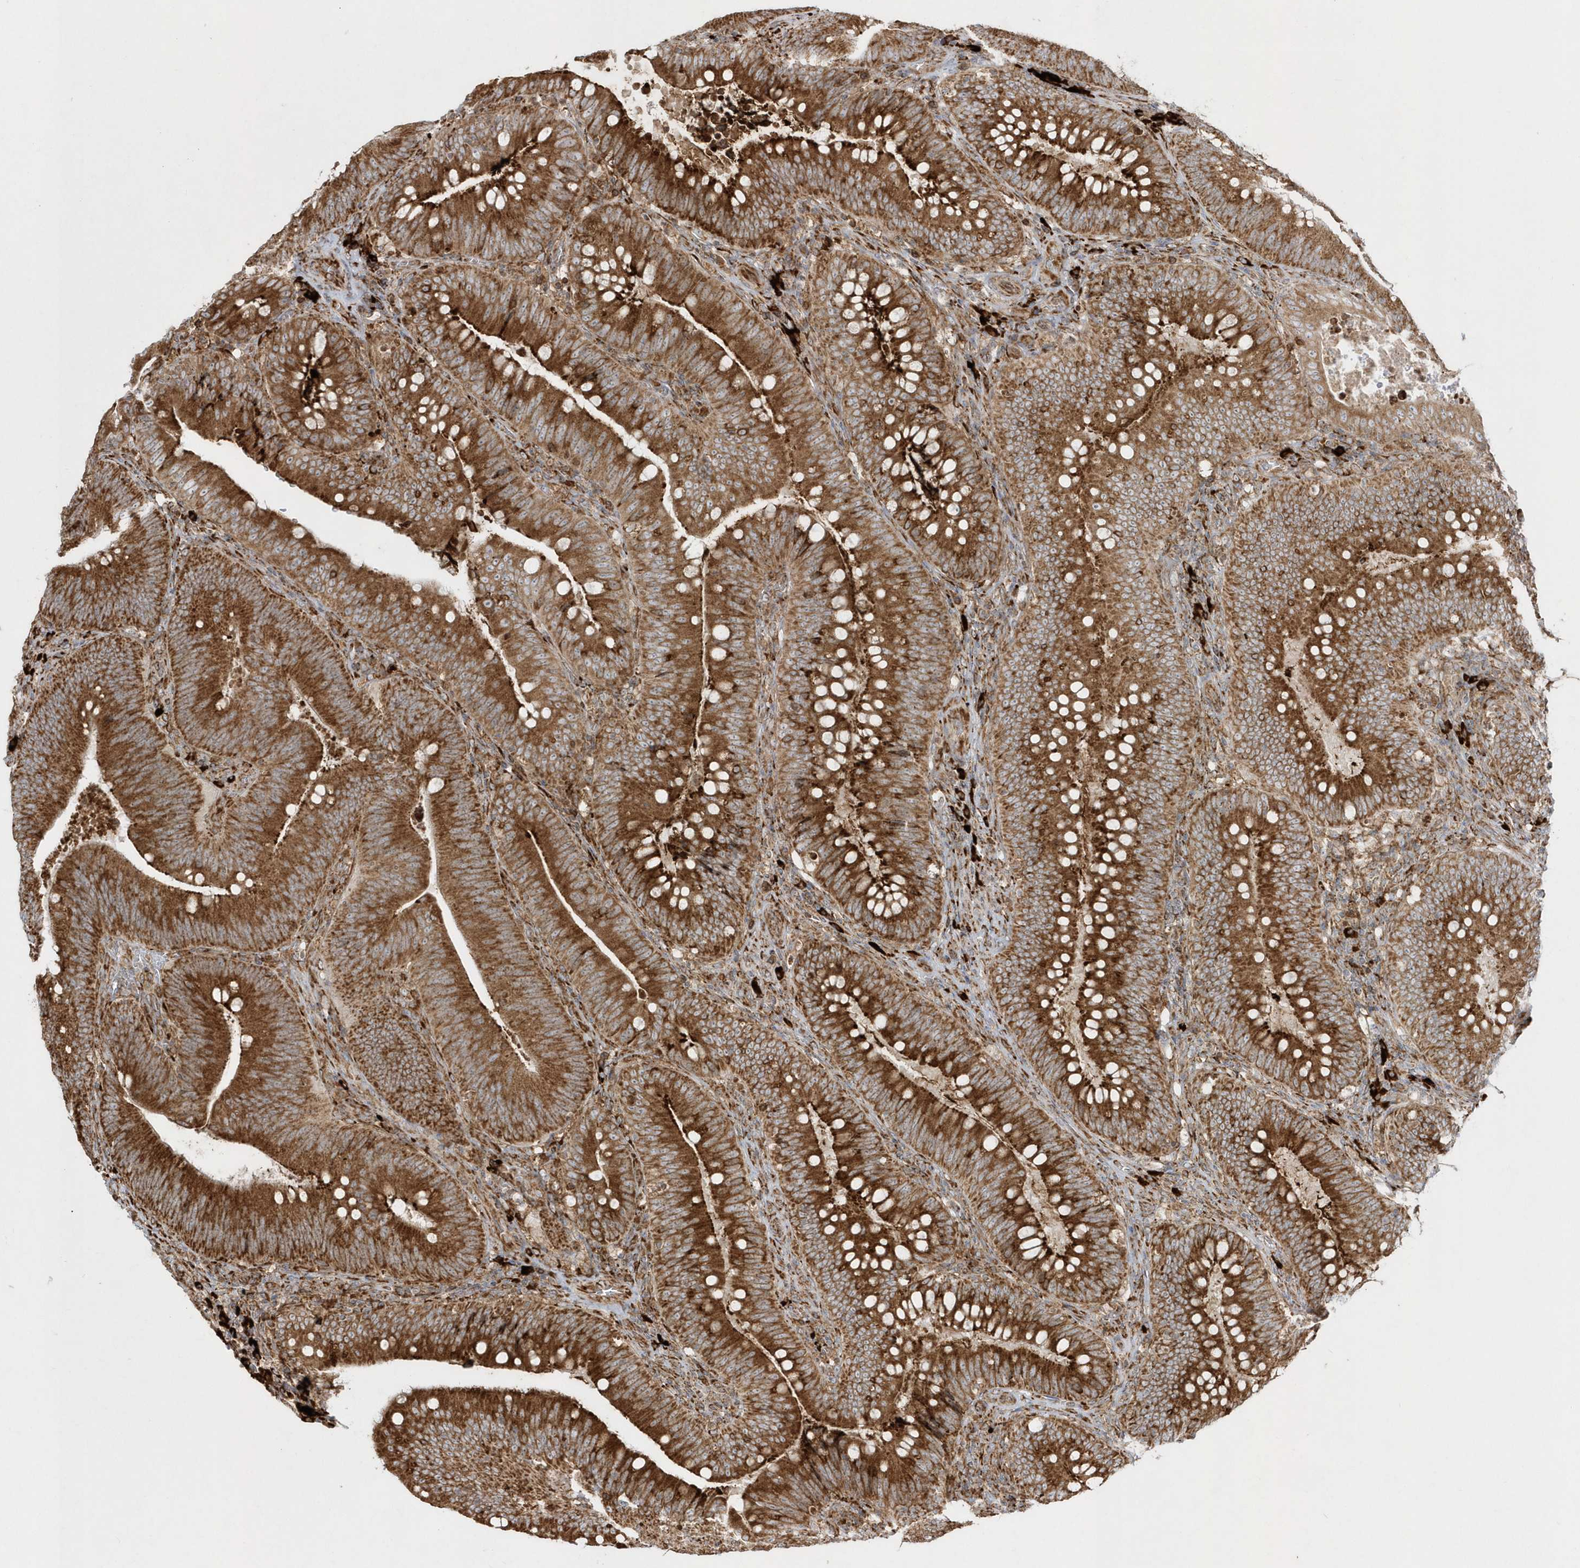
{"staining": {"intensity": "strong", "quantity": ">75%", "location": "cytoplasmic/membranous"}, "tissue": "colorectal cancer", "cell_type": "Tumor cells", "image_type": "cancer", "snomed": [{"axis": "morphology", "description": "Normal tissue, NOS"}, {"axis": "topography", "description": "Colon"}], "caption": "A micrograph showing strong cytoplasmic/membranous staining in approximately >75% of tumor cells in colorectal cancer, as visualized by brown immunohistochemical staining.", "gene": "SH3BP2", "patient": {"sex": "female", "age": 82}}